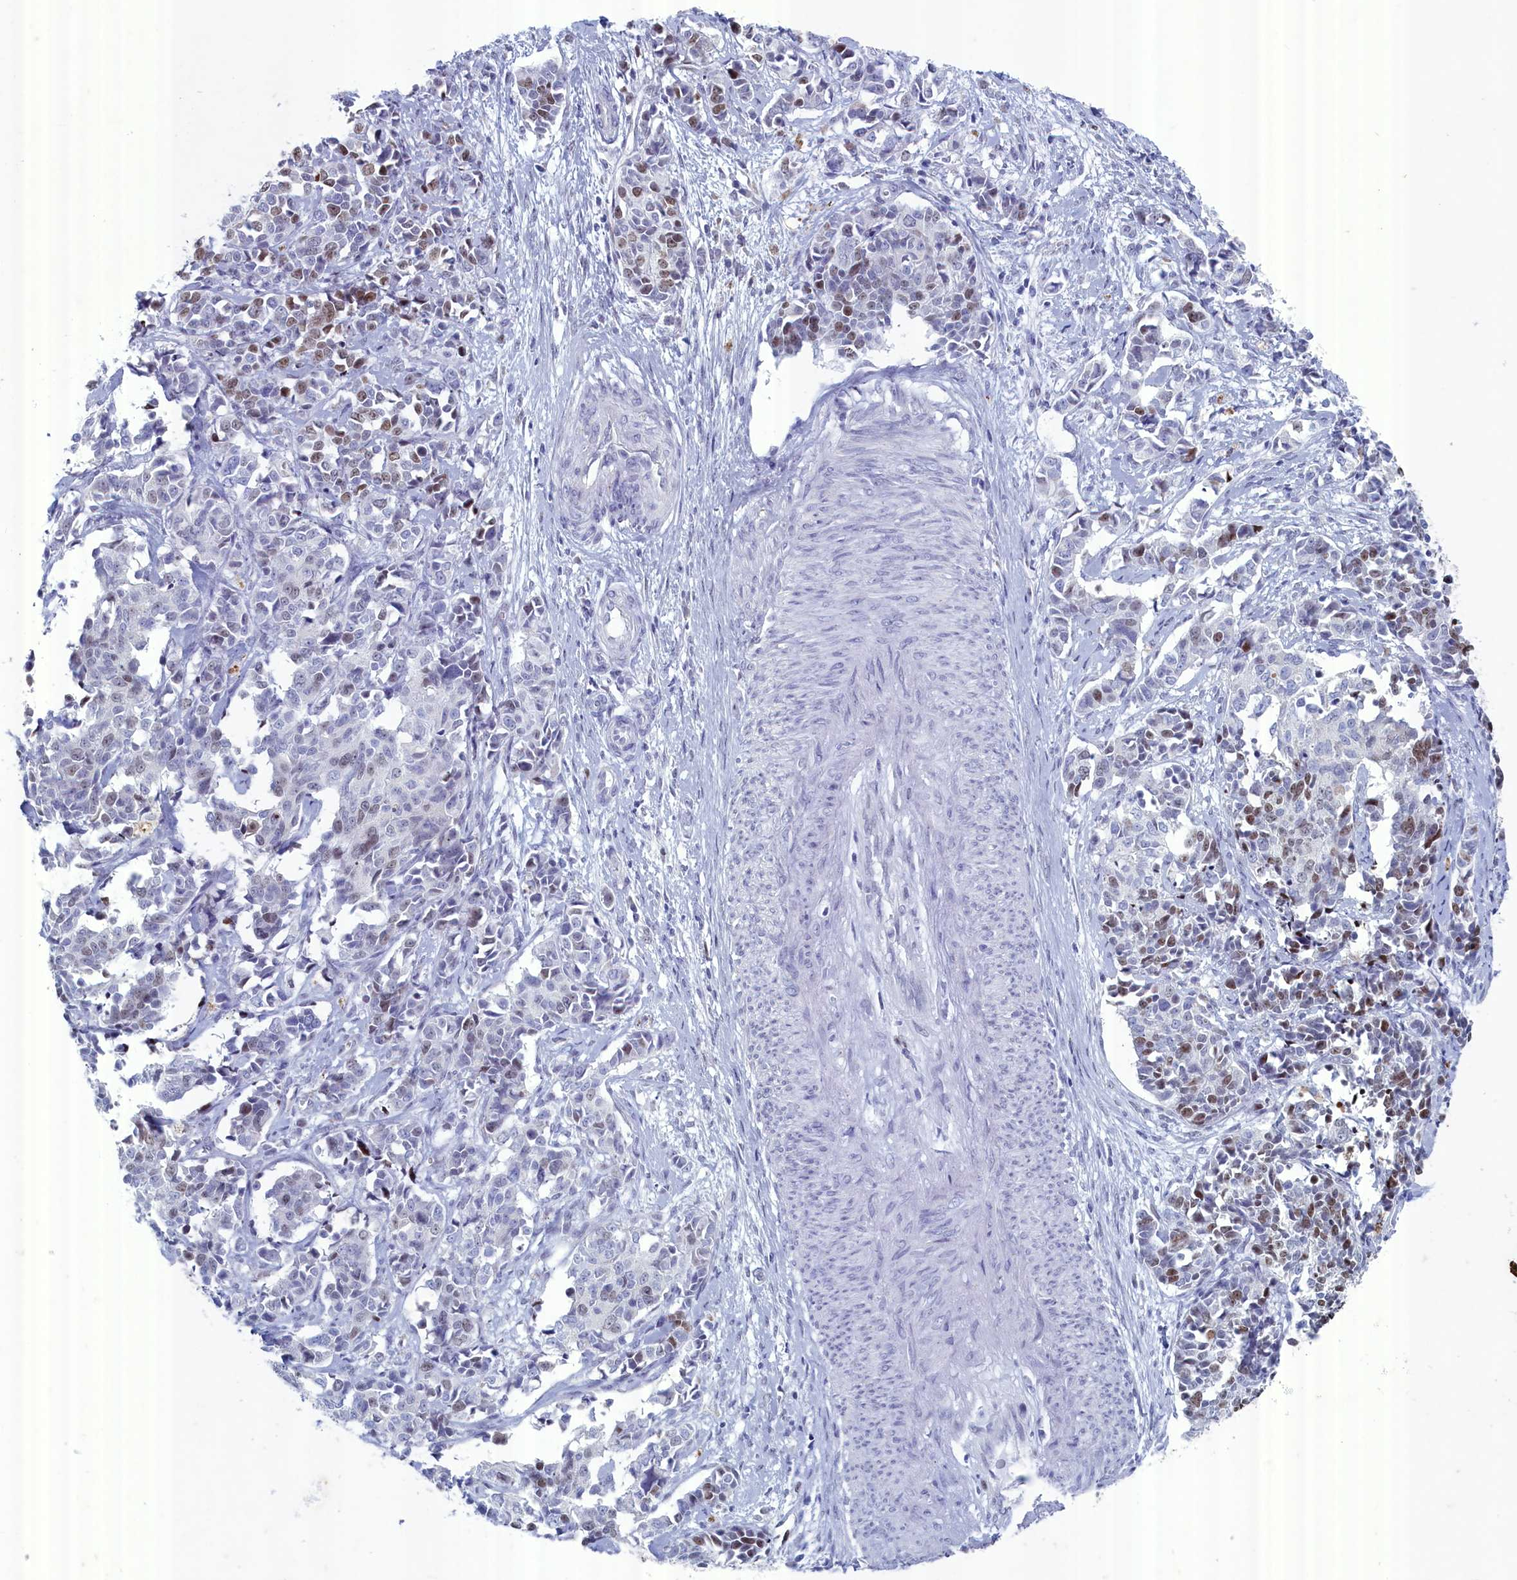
{"staining": {"intensity": "moderate", "quantity": "25%-75%", "location": "nuclear"}, "tissue": "cervical cancer", "cell_type": "Tumor cells", "image_type": "cancer", "snomed": [{"axis": "morphology", "description": "Normal tissue, NOS"}, {"axis": "morphology", "description": "Squamous cell carcinoma, NOS"}, {"axis": "topography", "description": "Cervix"}], "caption": "The micrograph reveals staining of cervical squamous cell carcinoma, revealing moderate nuclear protein staining (brown color) within tumor cells. The protein of interest is shown in brown color, while the nuclei are stained blue.", "gene": "WDR76", "patient": {"sex": "female", "age": 35}}